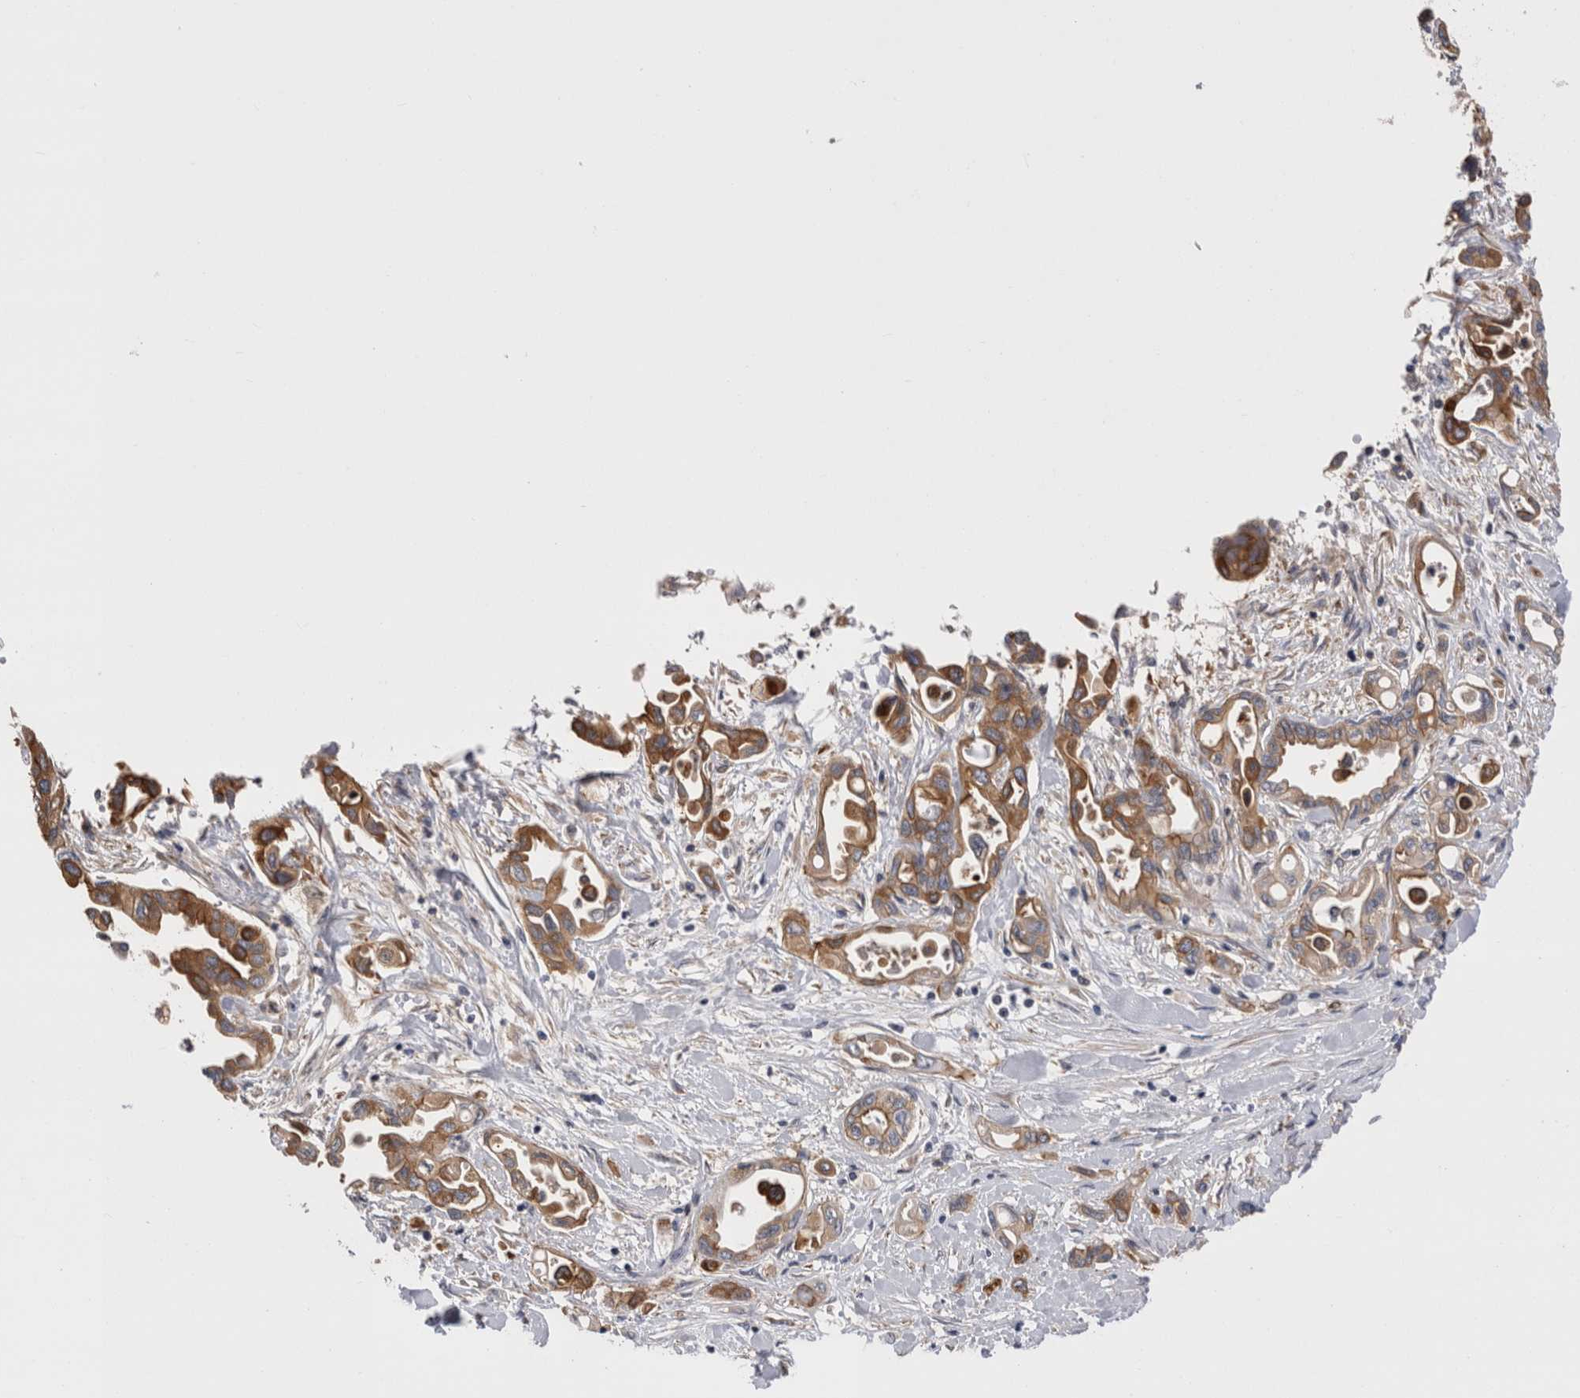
{"staining": {"intensity": "moderate", "quantity": ">75%", "location": "cytoplasmic/membranous"}, "tissue": "pancreatic cancer", "cell_type": "Tumor cells", "image_type": "cancer", "snomed": [{"axis": "morphology", "description": "Adenocarcinoma, NOS"}, {"axis": "topography", "description": "Pancreas"}], "caption": "About >75% of tumor cells in human adenocarcinoma (pancreatic) exhibit moderate cytoplasmic/membranous protein positivity as visualized by brown immunohistochemical staining.", "gene": "RAB11FIP1", "patient": {"sex": "female", "age": 57}}